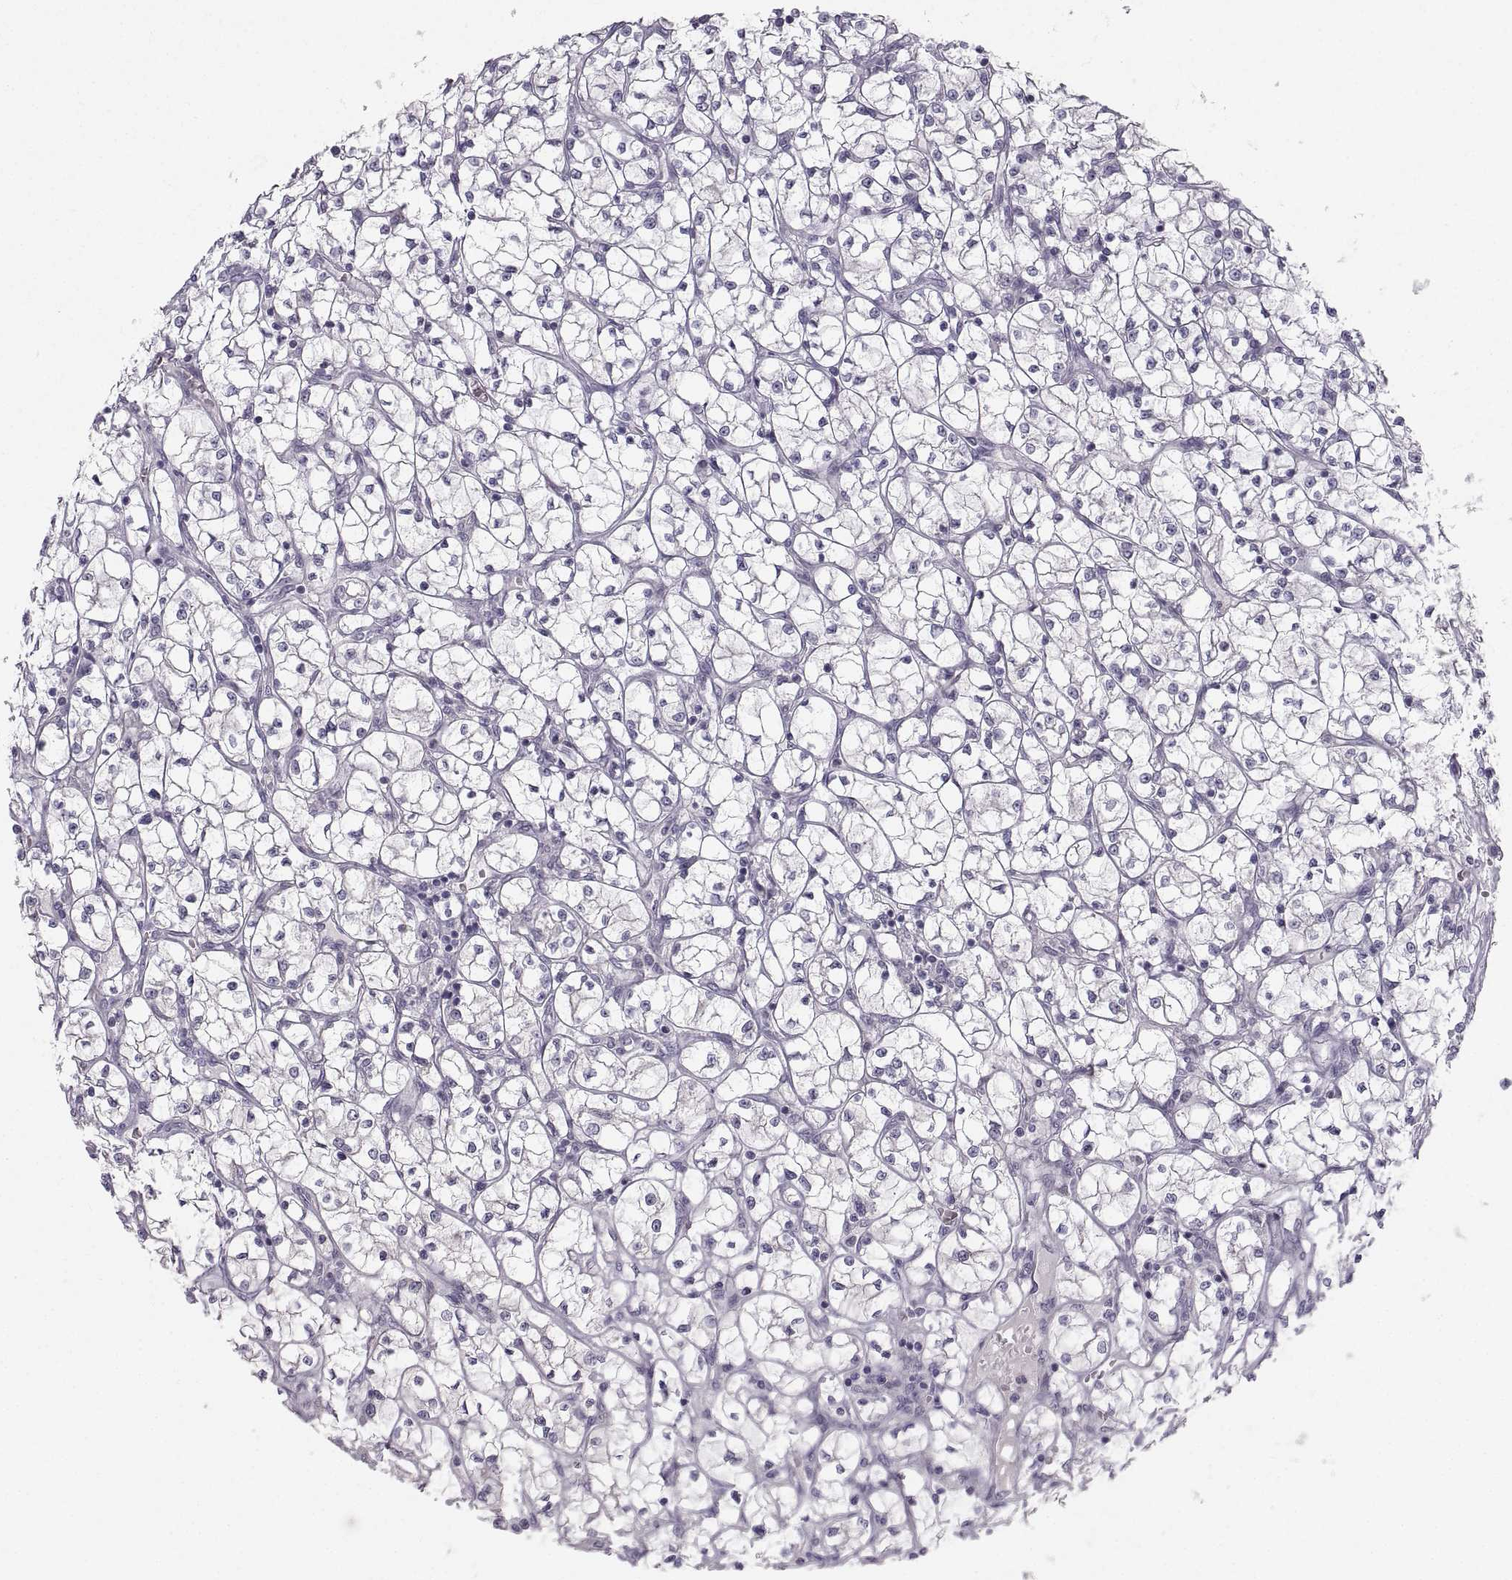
{"staining": {"intensity": "negative", "quantity": "none", "location": "none"}, "tissue": "renal cancer", "cell_type": "Tumor cells", "image_type": "cancer", "snomed": [{"axis": "morphology", "description": "Adenocarcinoma, NOS"}, {"axis": "topography", "description": "Kidney"}], "caption": "Histopathology image shows no significant protein positivity in tumor cells of renal adenocarcinoma.", "gene": "ZNF185", "patient": {"sex": "female", "age": 64}}